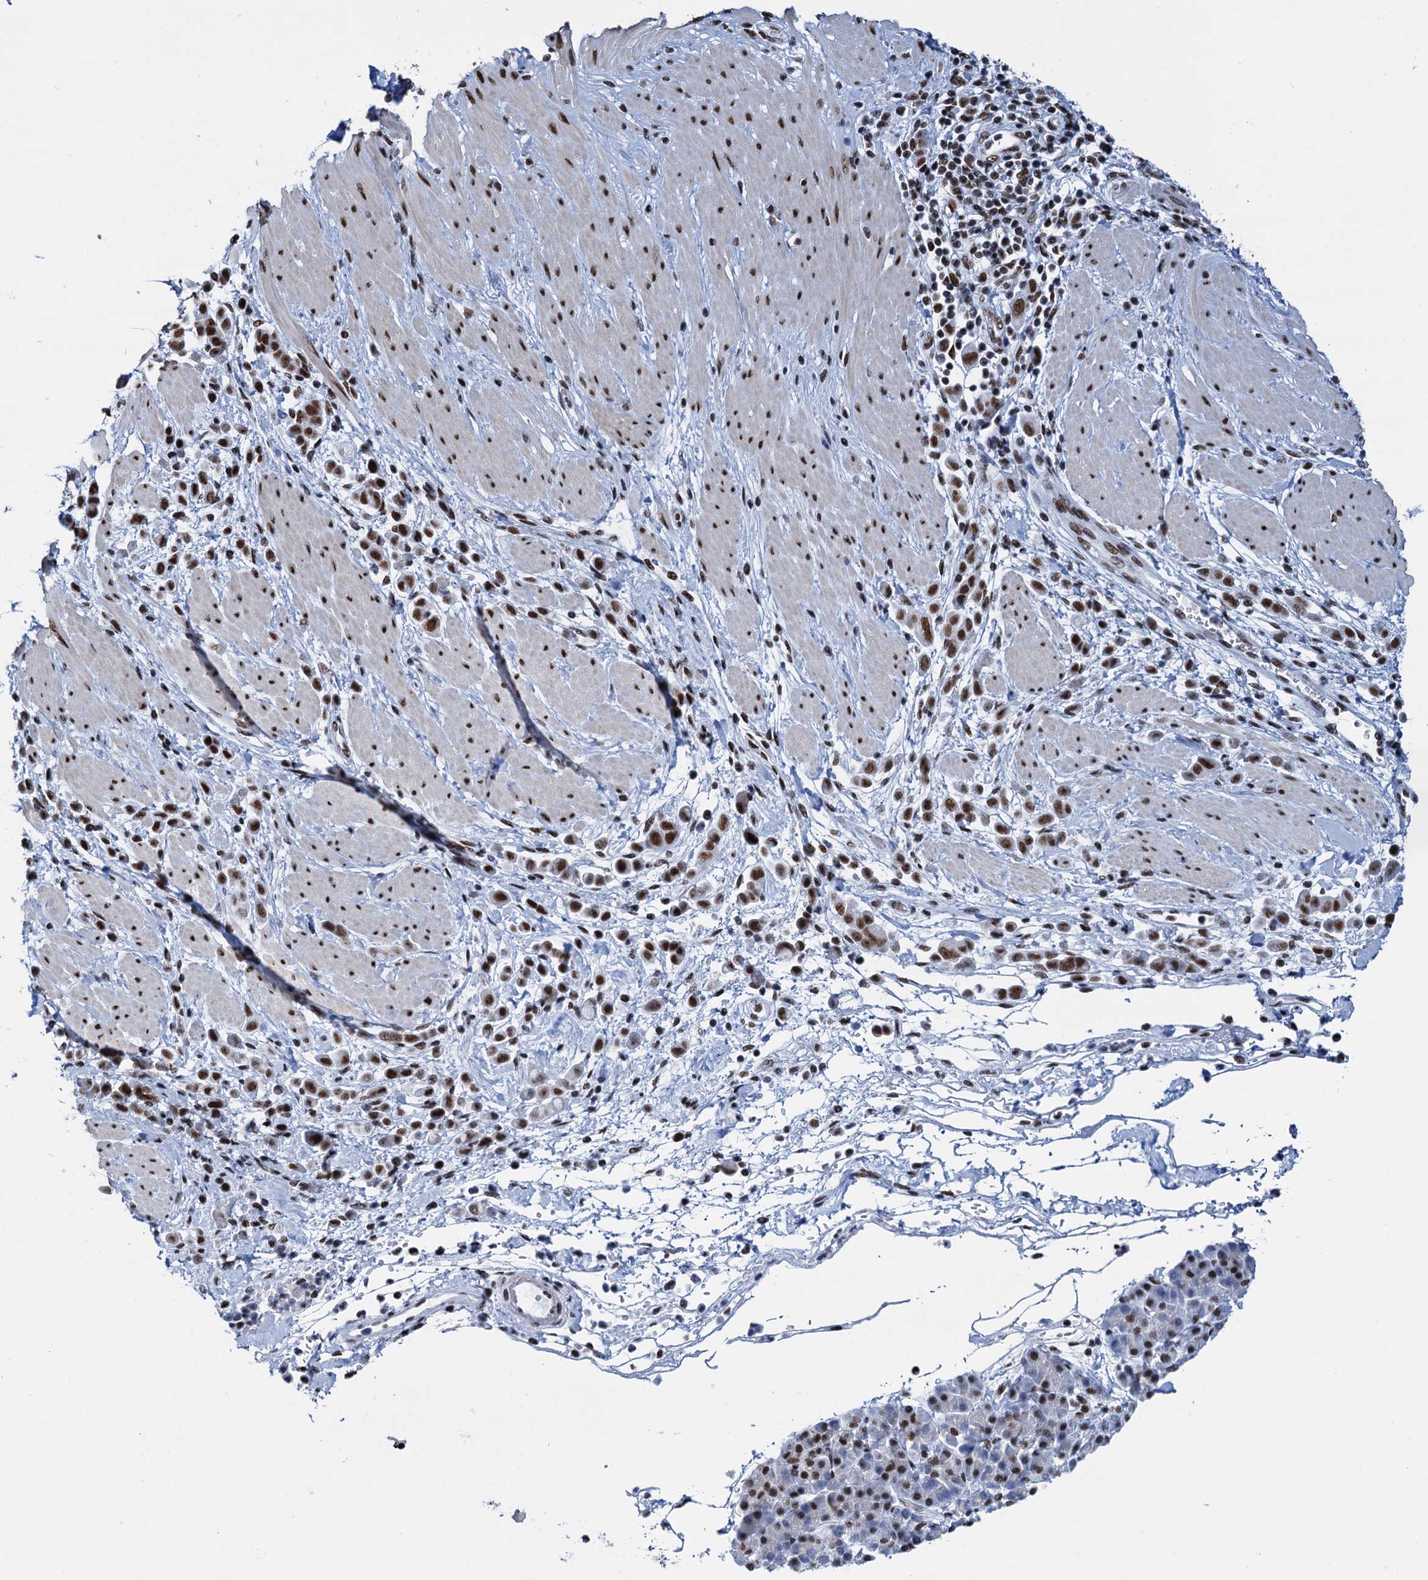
{"staining": {"intensity": "strong", "quantity": ">75%", "location": "nuclear"}, "tissue": "pancreatic cancer", "cell_type": "Tumor cells", "image_type": "cancer", "snomed": [{"axis": "morphology", "description": "Normal tissue, NOS"}, {"axis": "morphology", "description": "Adenocarcinoma, NOS"}, {"axis": "topography", "description": "Pancreas"}], "caption": "Brown immunohistochemical staining in human adenocarcinoma (pancreatic) shows strong nuclear expression in approximately >75% of tumor cells. (Stains: DAB in brown, nuclei in blue, Microscopy: brightfield microscopy at high magnification).", "gene": "SLTM", "patient": {"sex": "female", "age": 64}}